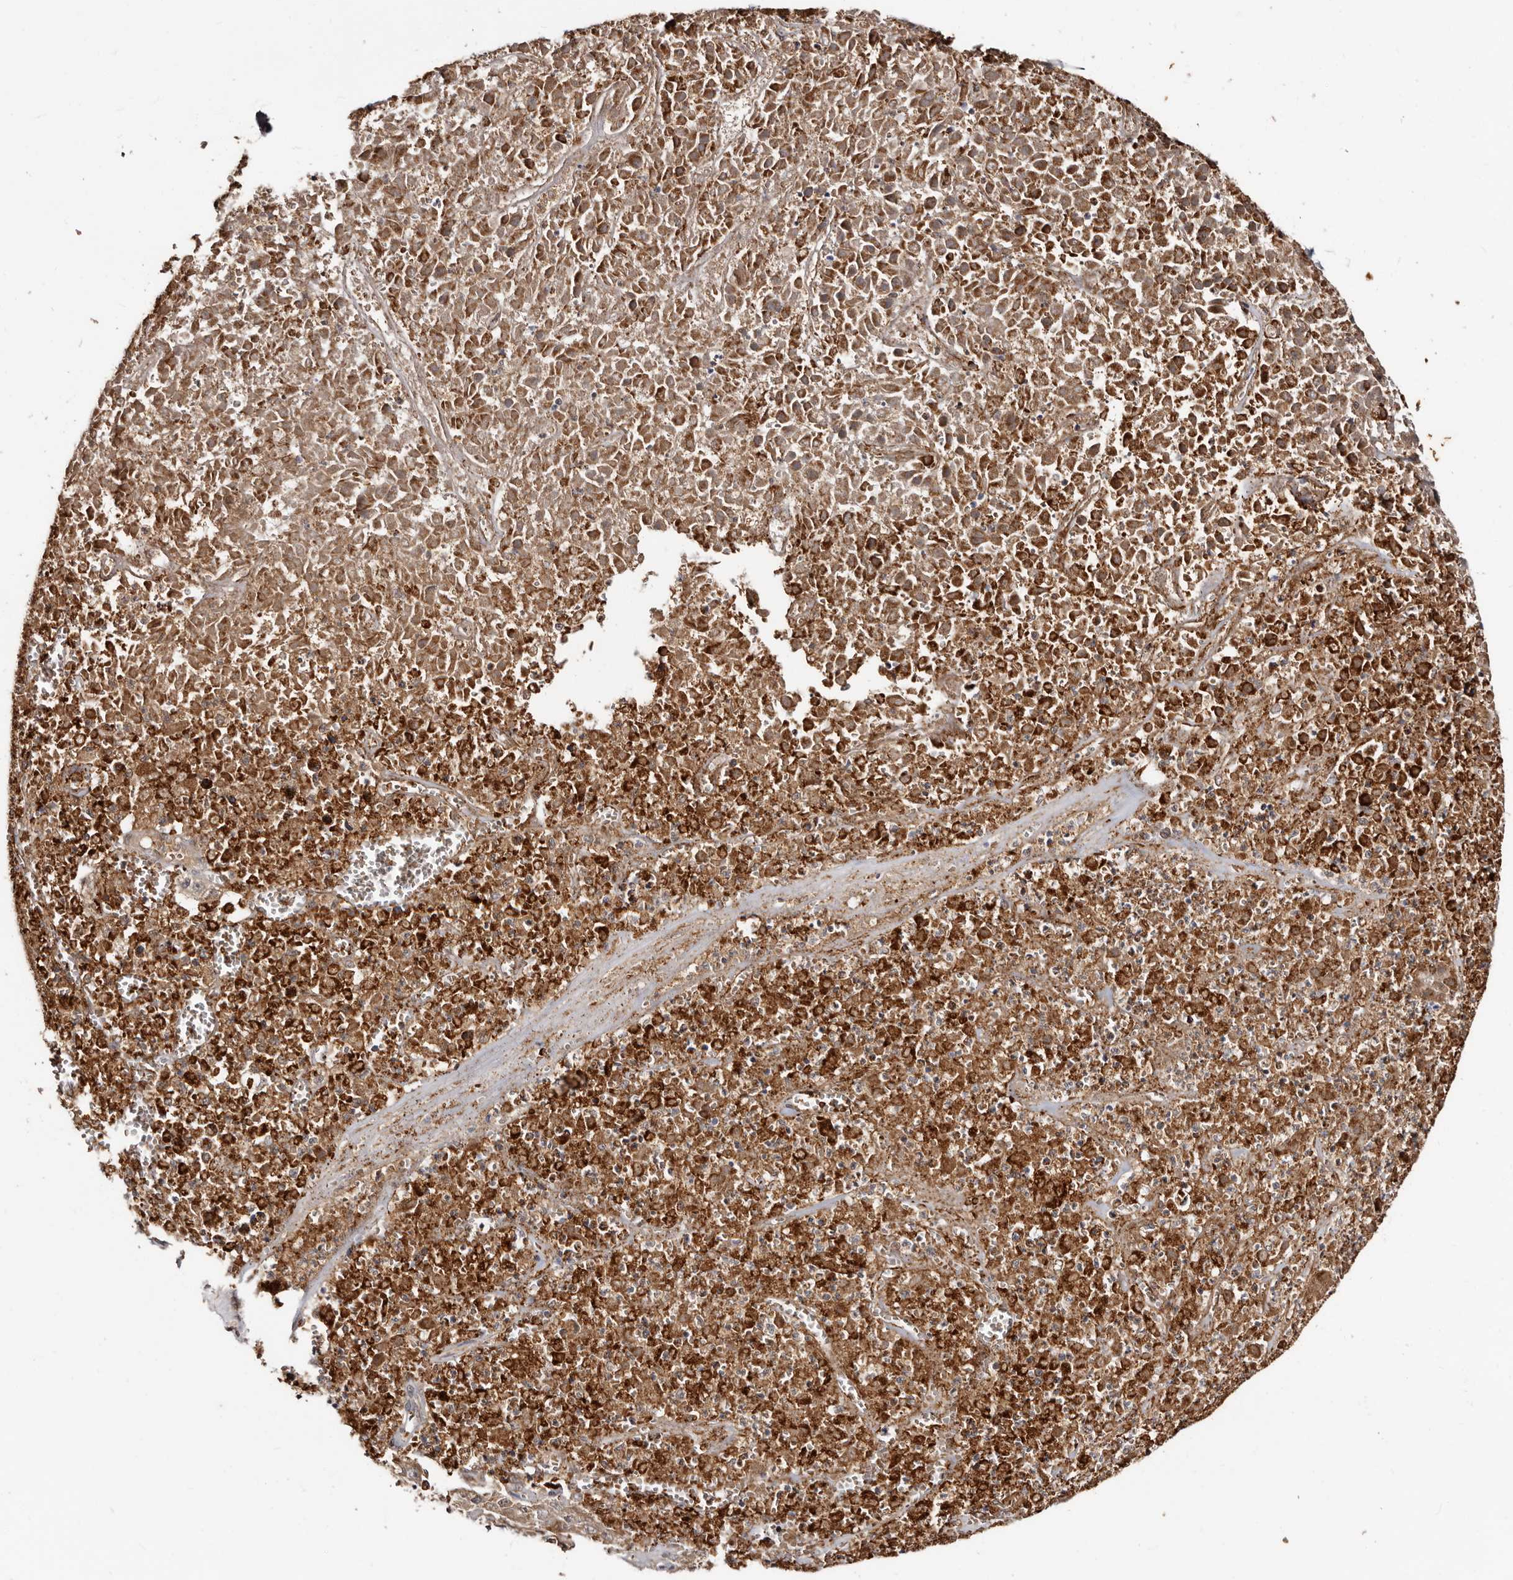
{"staining": {"intensity": "strong", "quantity": ">75%", "location": "cytoplasmic/membranous"}, "tissue": "pancreatic cancer", "cell_type": "Tumor cells", "image_type": "cancer", "snomed": [{"axis": "morphology", "description": "Adenocarcinoma, NOS"}, {"axis": "topography", "description": "Pancreas"}], "caption": "IHC photomicrograph of neoplastic tissue: pancreatic adenocarcinoma stained using immunohistochemistry (IHC) demonstrates high levels of strong protein expression localized specifically in the cytoplasmic/membranous of tumor cells, appearing as a cytoplasmic/membranous brown color.", "gene": "BAX", "patient": {"sex": "male", "age": 50}}